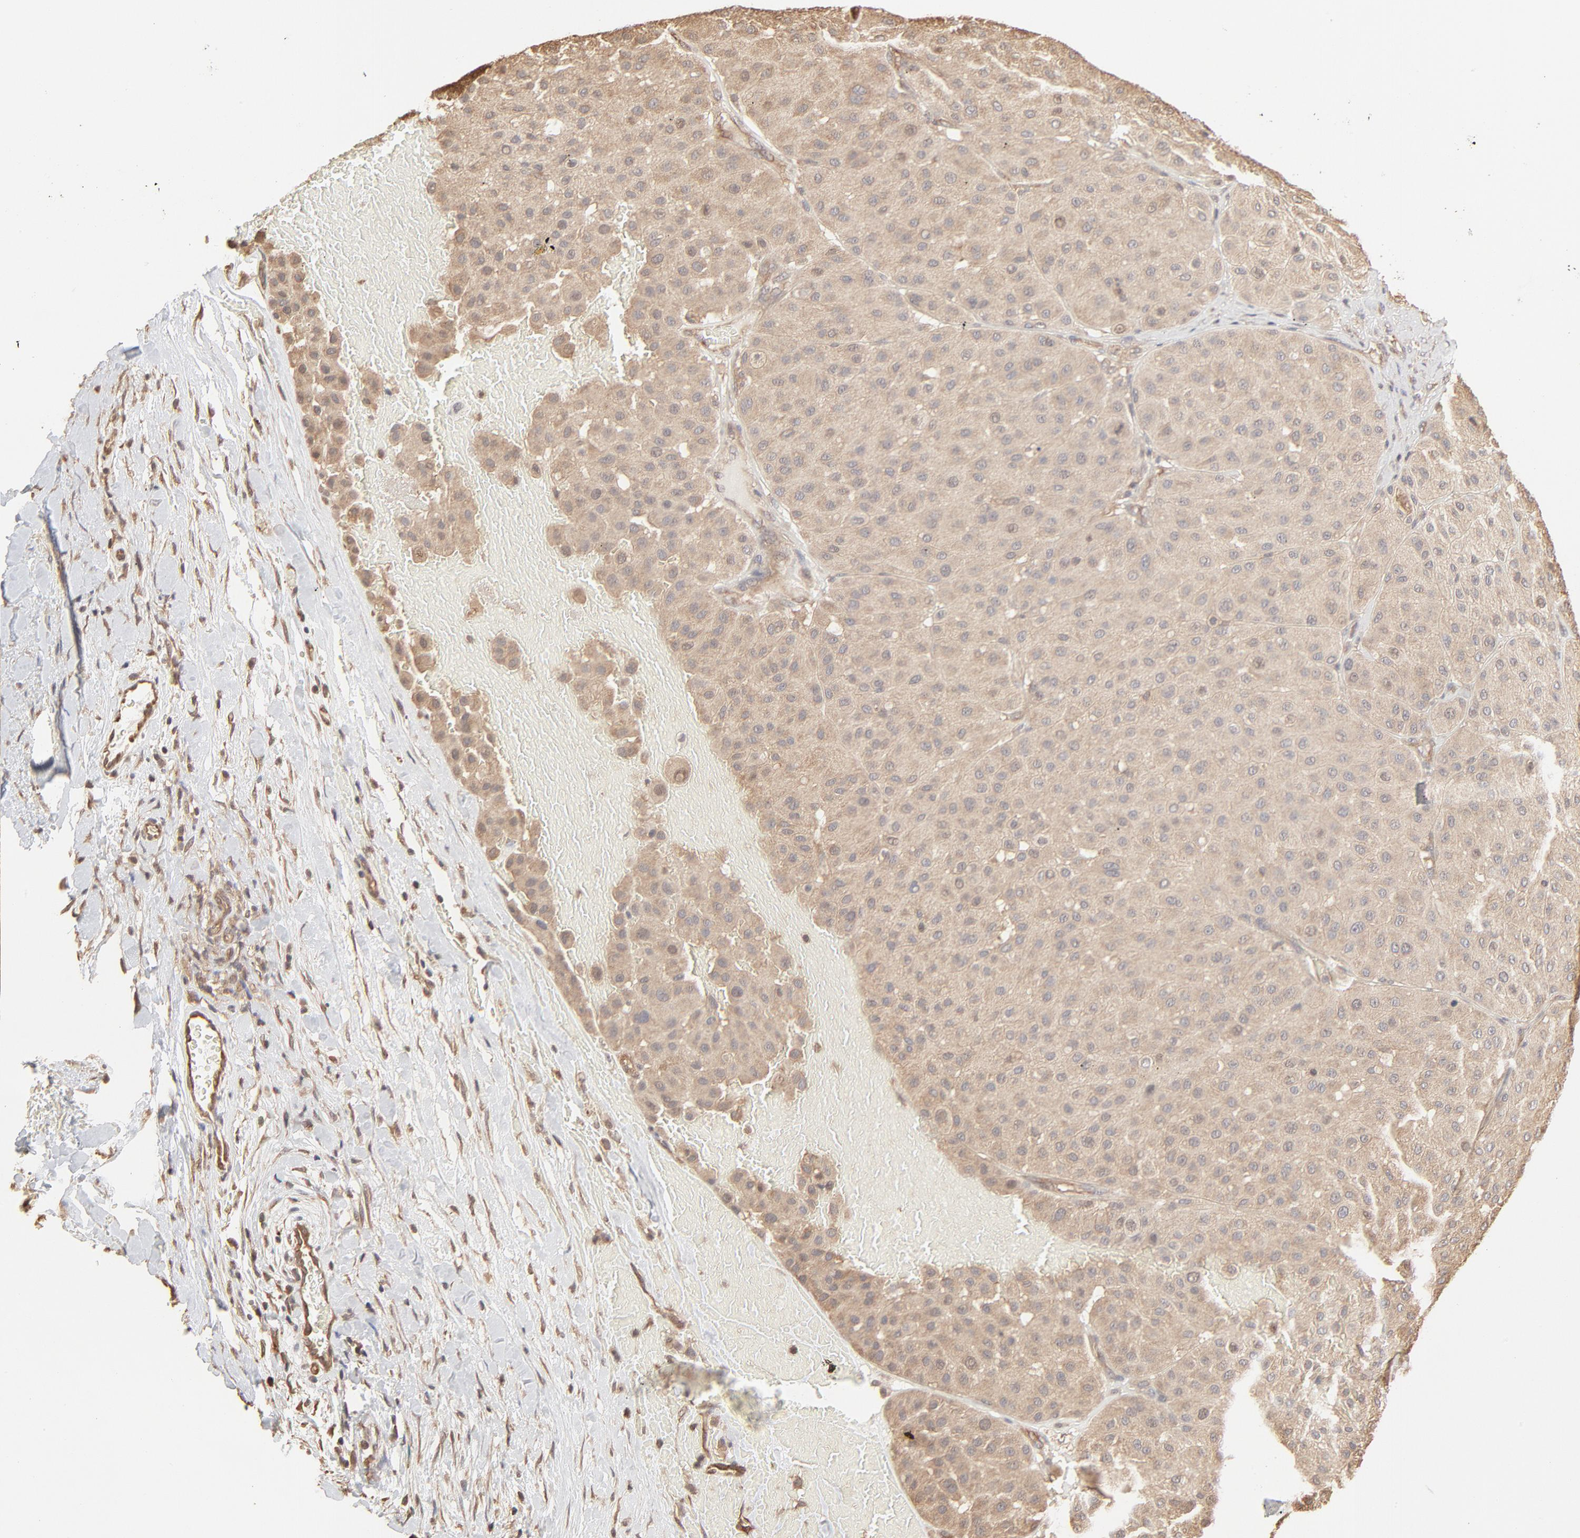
{"staining": {"intensity": "weak", "quantity": ">75%", "location": "cytoplasmic/membranous"}, "tissue": "melanoma", "cell_type": "Tumor cells", "image_type": "cancer", "snomed": [{"axis": "morphology", "description": "Normal tissue, NOS"}, {"axis": "morphology", "description": "Malignant melanoma, Metastatic site"}, {"axis": "topography", "description": "Skin"}], "caption": "Immunohistochemical staining of human melanoma shows low levels of weak cytoplasmic/membranous protein expression in about >75% of tumor cells.", "gene": "PPP2CA", "patient": {"sex": "male", "age": 41}}